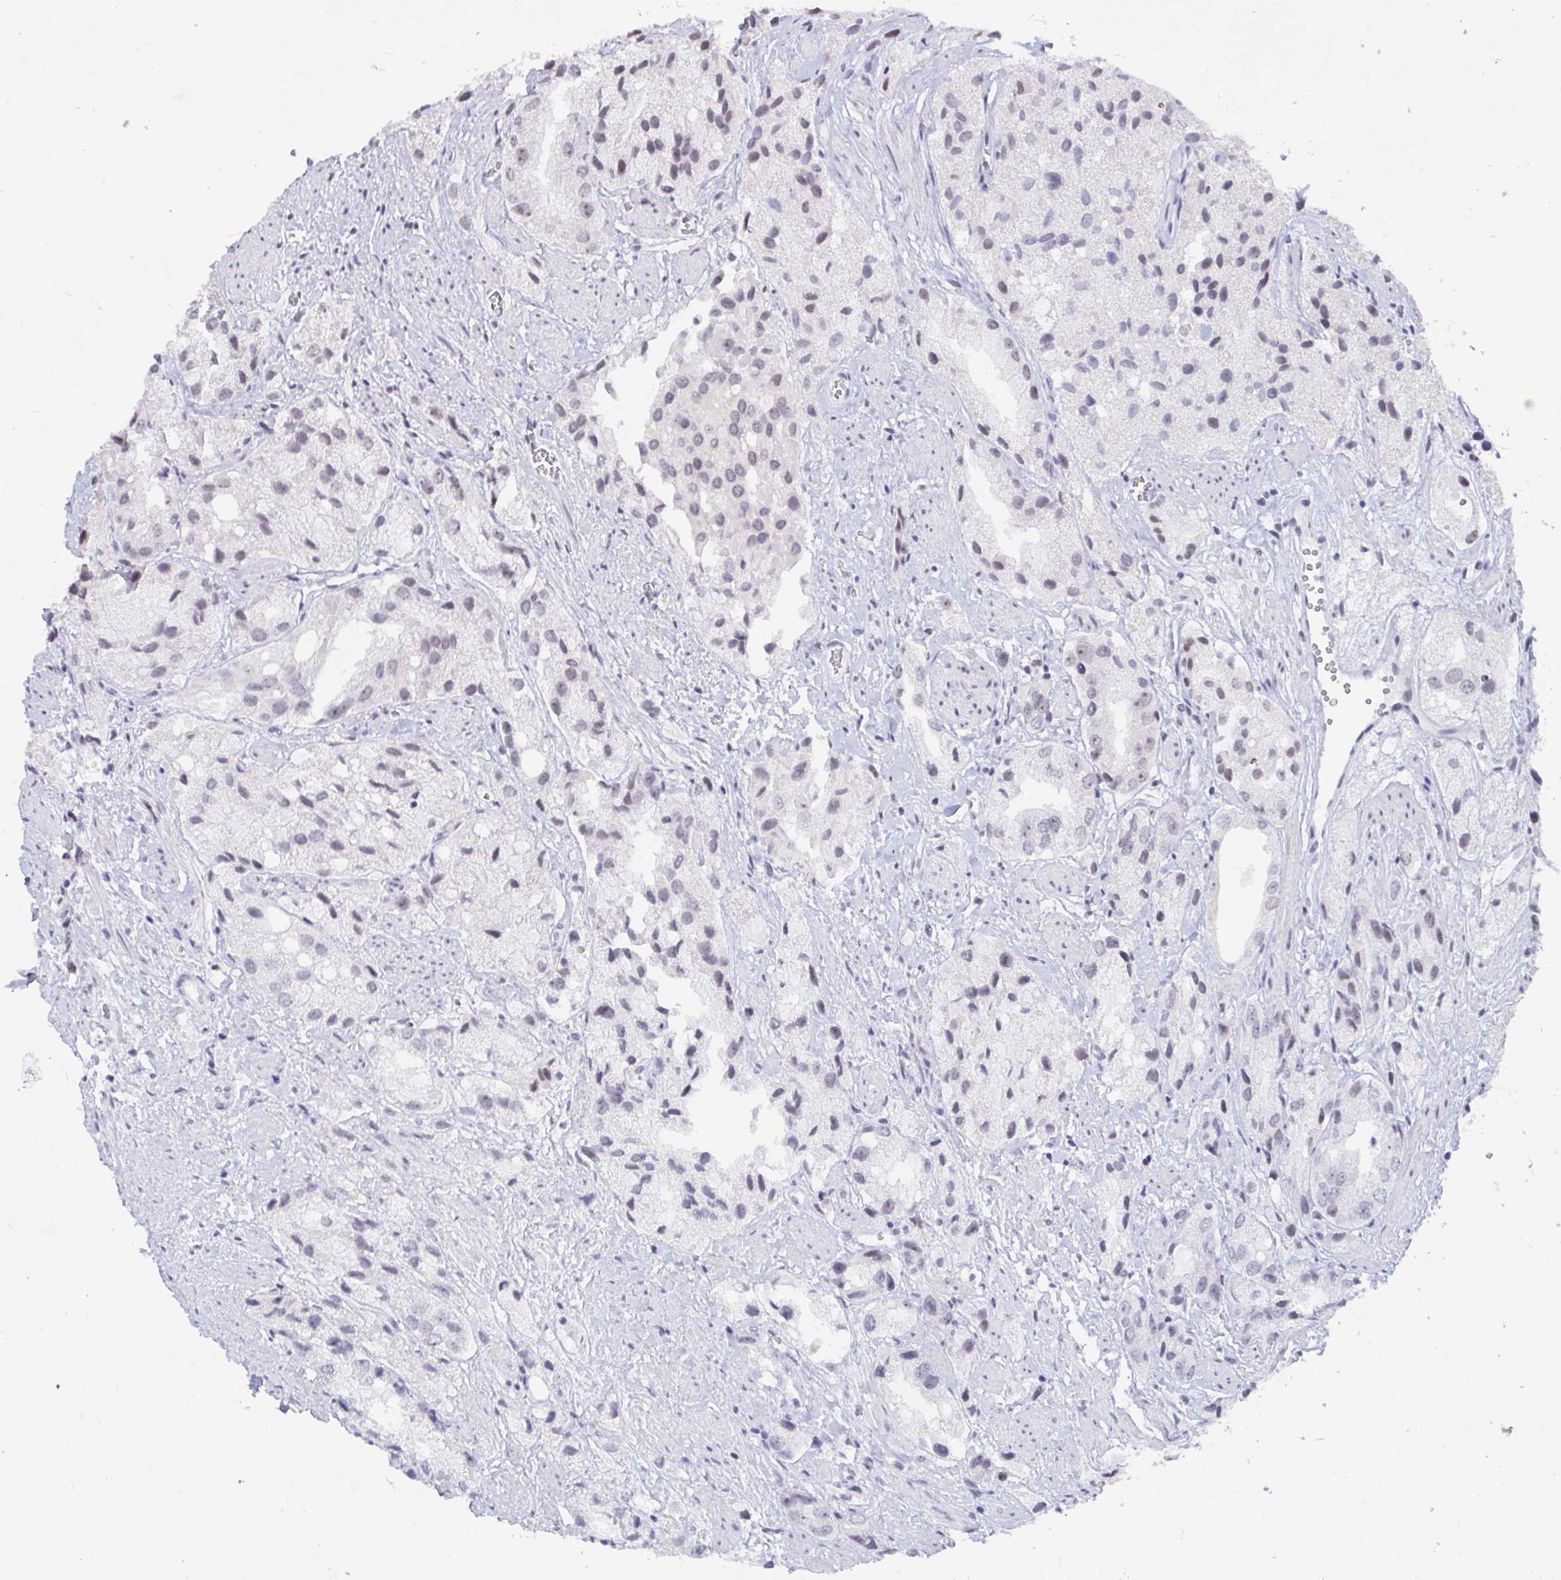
{"staining": {"intensity": "negative", "quantity": "none", "location": "none"}, "tissue": "prostate cancer", "cell_type": "Tumor cells", "image_type": "cancer", "snomed": [{"axis": "morphology", "description": "Adenocarcinoma, Low grade"}, {"axis": "topography", "description": "Prostate"}], "caption": "IHC photomicrograph of neoplastic tissue: human prostate cancer stained with DAB (3,3'-diaminobenzidine) reveals no significant protein staining in tumor cells. (IHC, brightfield microscopy, high magnification).", "gene": "SUPT16H", "patient": {"sex": "male", "age": 69}}